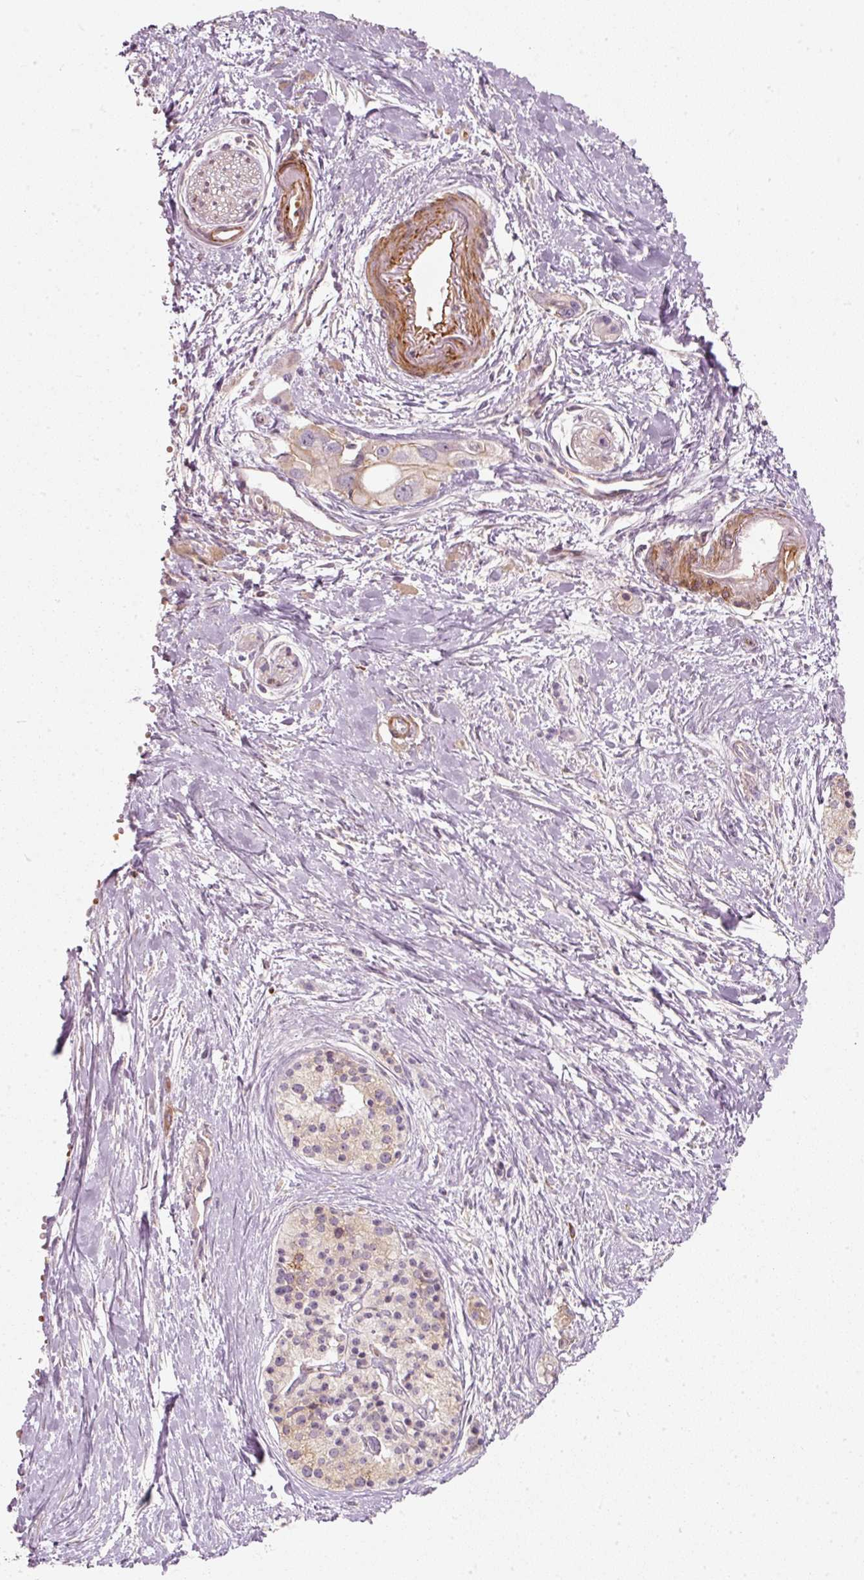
{"staining": {"intensity": "weak", "quantity": "25%-75%", "location": "cytoplasmic/membranous"}, "tissue": "pancreatic cancer", "cell_type": "Tumor cells", "image_type": "cancer", "snomed": [{"axis": "morphology", "description": "Adenocarcinoma, NOS"}, {"axis": "topography", "description": "Pancreas"}], "caption": "Immunohistochemical staining of human pancreatic adenocarcinoma shows weak cytoplasmic/membranous protein expression in about 25%-75% of tumor cells.", "gene": "KCNQ1", "patient": {"sex": "female", "age": 50}}